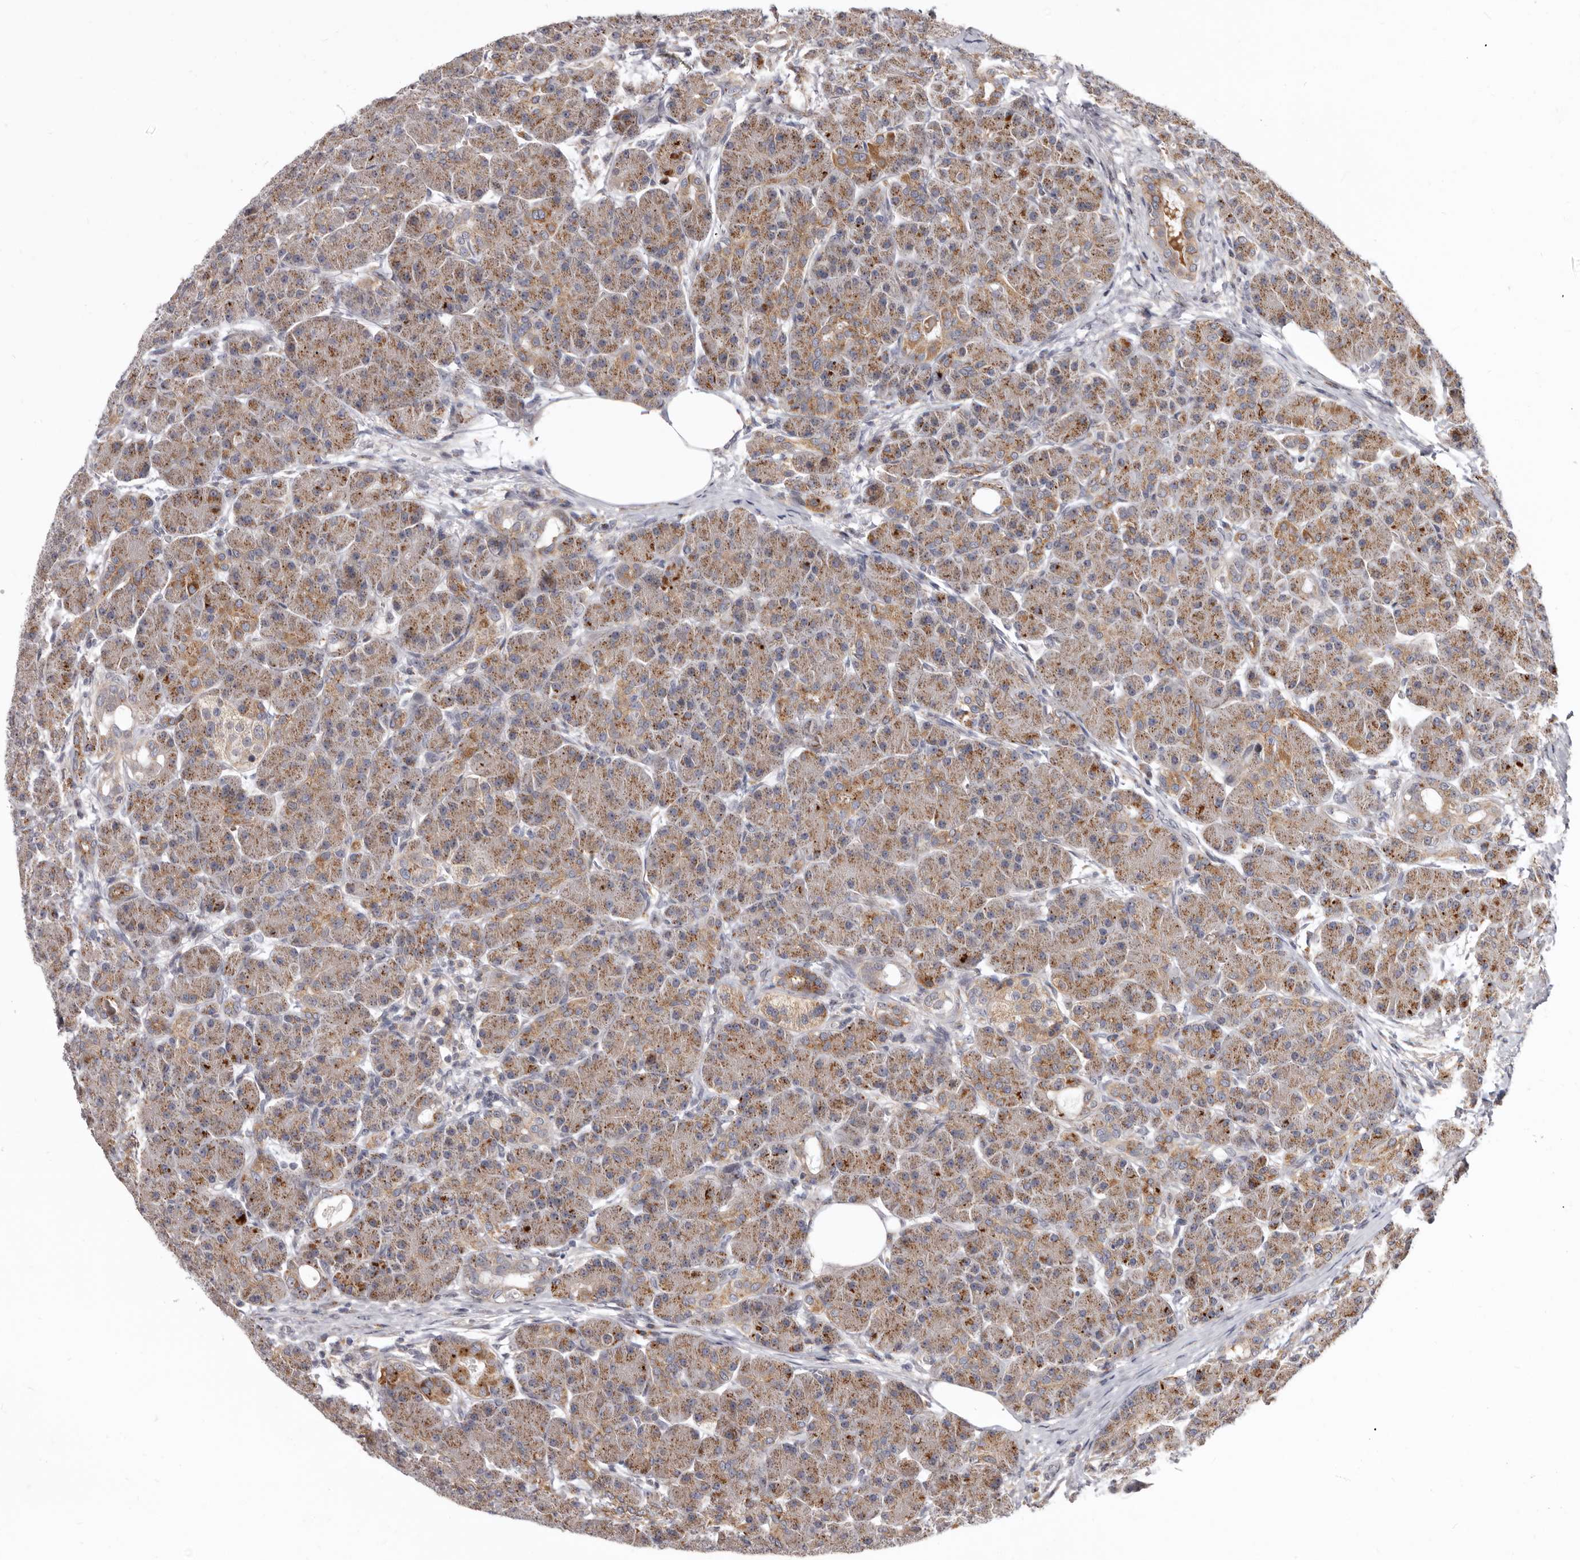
{"staining": {"intensity": "moderate", "quantity": "25%-75%", "location": "cytoplasmic/membranous"}, "tissue": "pancreas", "cell_type": "Exocrine glandular cells", "image_type": "normal", "snomed": [{"axis": "morphology", "description": "Normal tissue, NOS"}, {"axis": "topography", "description": "Pancreas"}], "caption": "Pancreas stained with immunohistochemistry (IHC) exhibits moderate cytoplasmic/membranous staining in approximately 25%-75% of exocrine glandular cells.", "gene": "SMC4", "patient": {"sex": "male", "age": 63}}